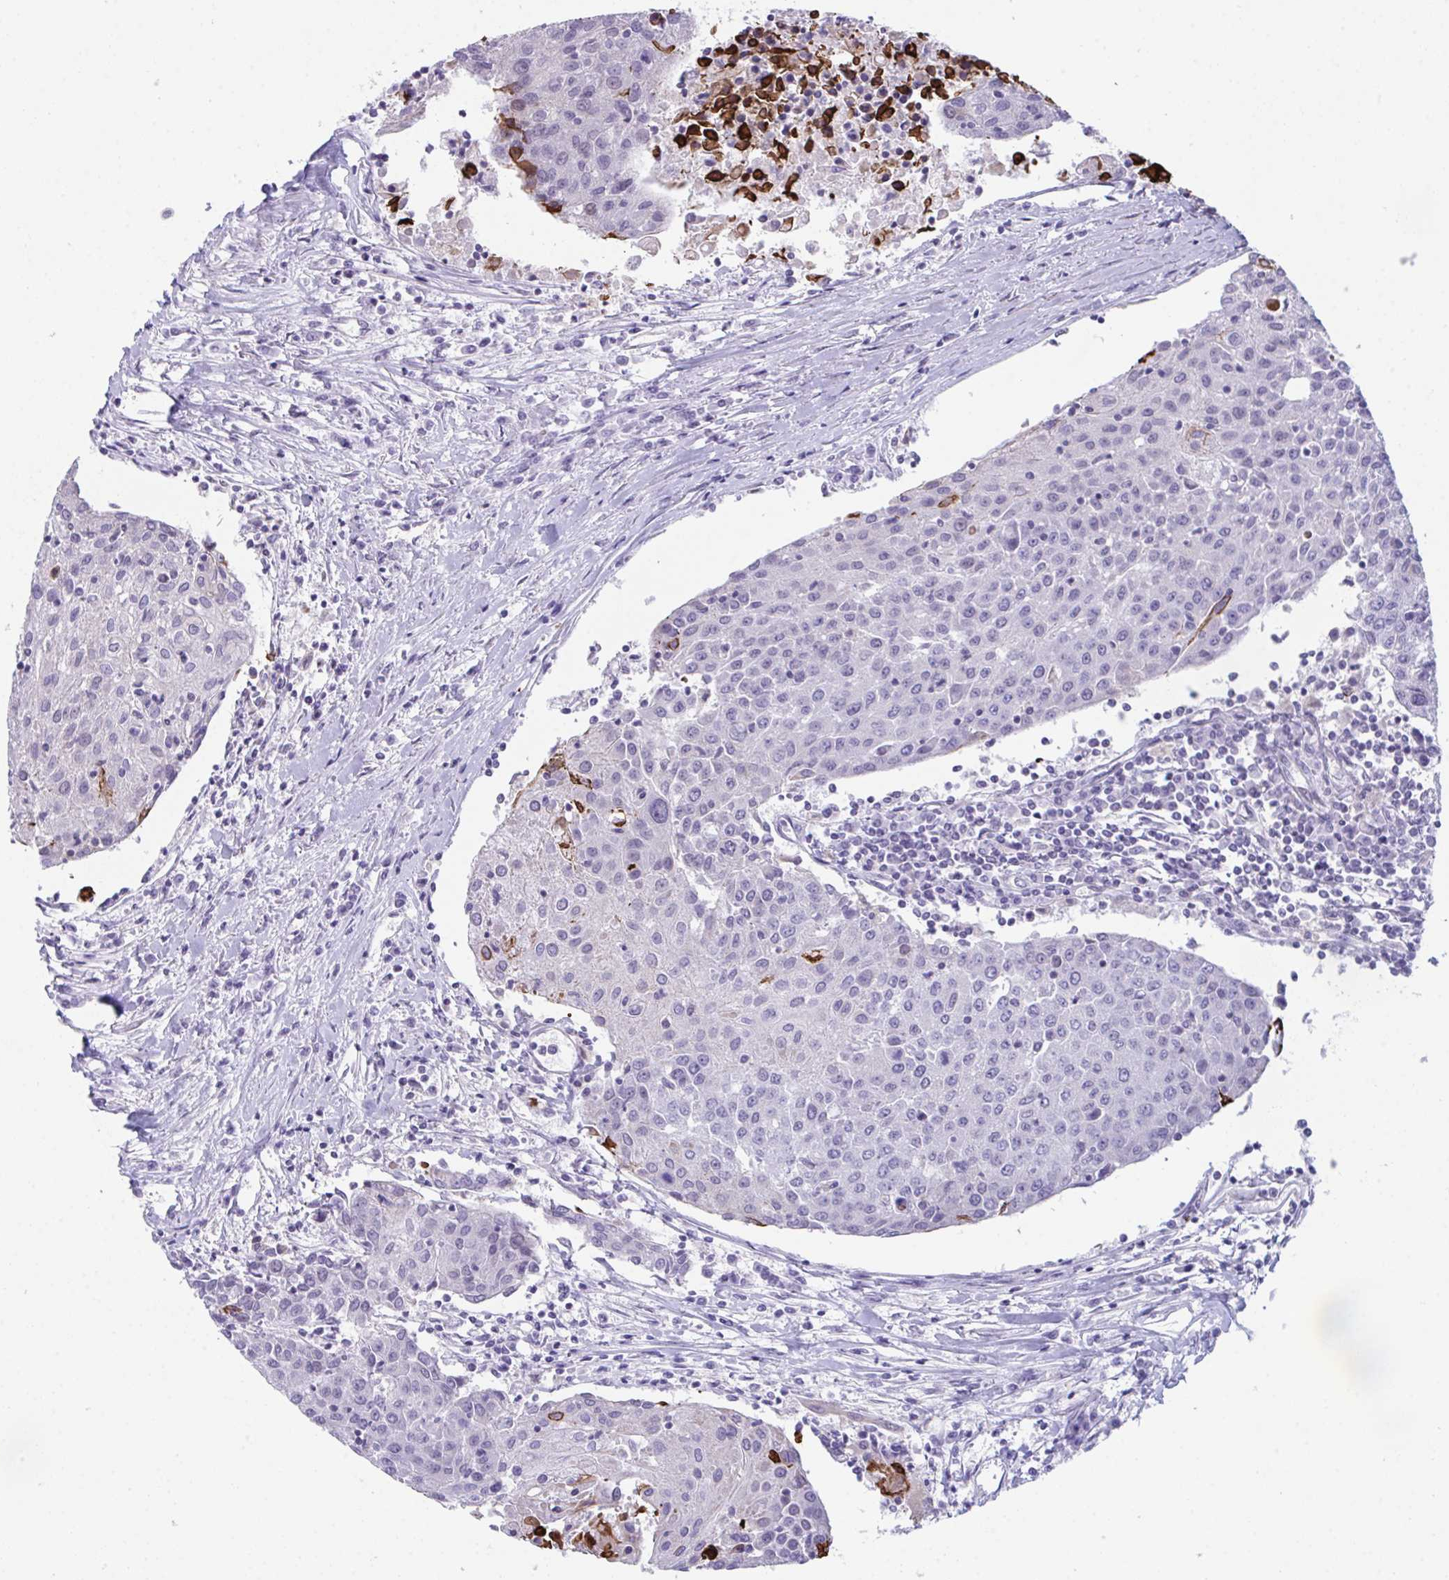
{"staining": {"intensity": "negative", "quantity": "none", "location": "none"}, "tissue": "urothelial cancer", "cell_type": "Tumor cells", "image_type": "cancer", "snomed": [{"axis": "morphology", "description": "Urothelial carcinoma, High grade"}, {"axis": "topography", "description": "Urinary bladder"}], "caption": "There is no significant positivity in tumor cells of high-grade urothelial carcinoma.", "gene": "ATP6V0D2", "patient": {"sex": "female", "age": 85}}